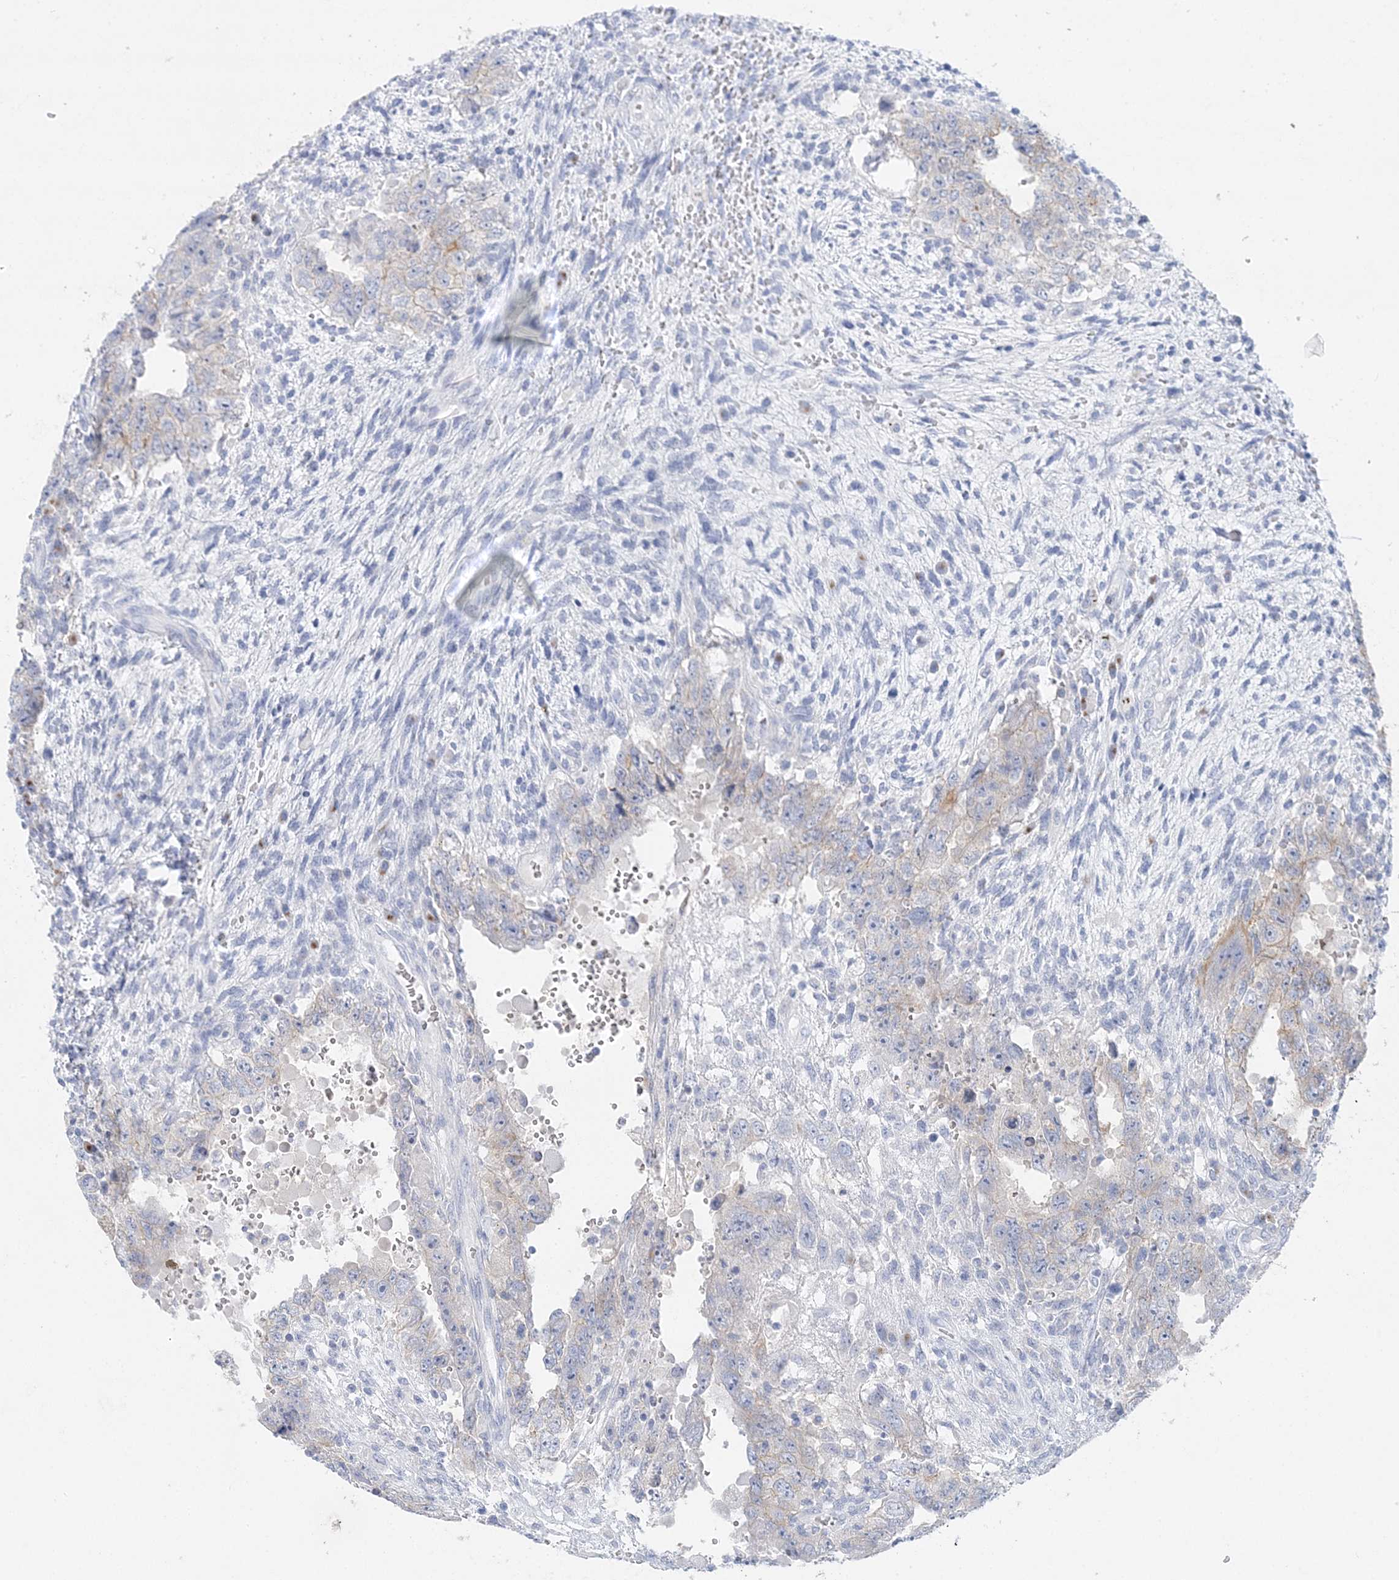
{"staining": {"intensity": "weak", "quantity": "<25%", "location": "cytoplasmic/membranous"}, "tissue": "testis cancer", "cell_type": "Tumor cells", "image_type": "cancer", "snomed": [{"axis": "morphology", "description": "Carcinoma, Embryonal, NOS"}, {"axis": "topography", "description": "Testis"}], "caption": "Human testis embryonal carcinoma stained for a protein using IHC demonstrates no expression in tumor cells.", "gene": "SLC5A6", "patient": {"sex": "male", "age": 26}}